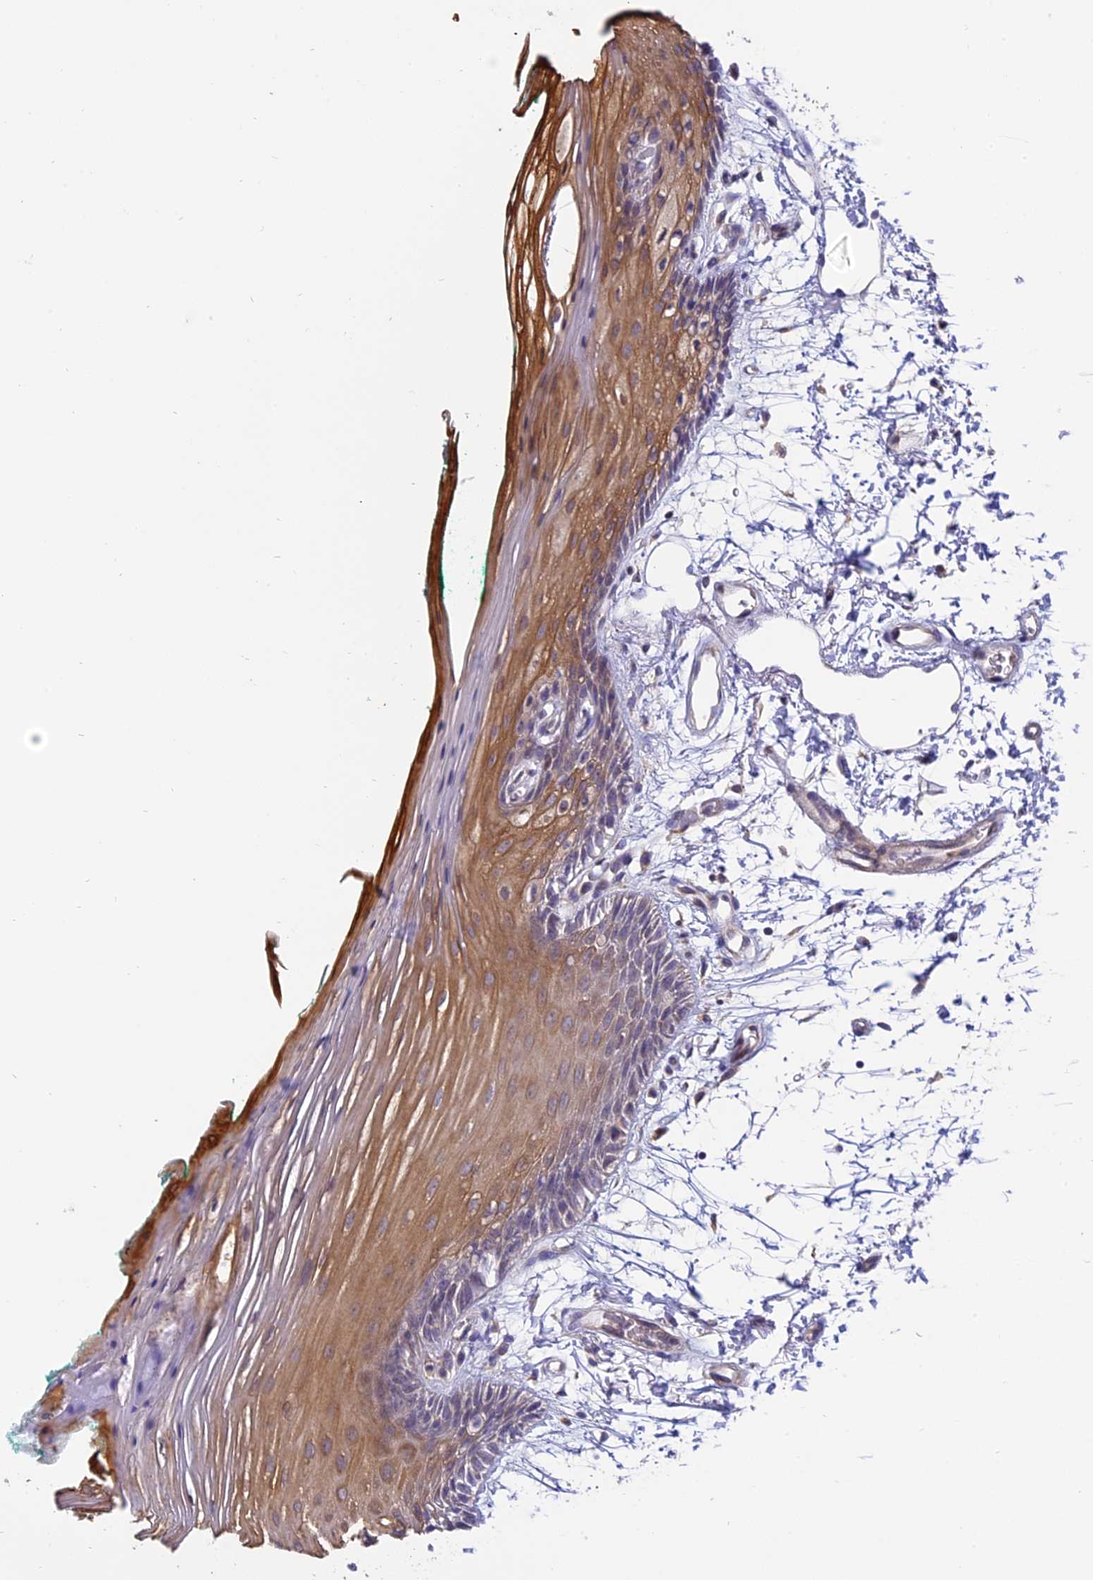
{"staining": {"intensity": "moderate", "quantity": "25%-75%", "location": "cytoplasmic/membranous"}, "tissue": "oral mucosa", "cell_type": "Squamous epithelial cells", "image_type": "normal", "snomed": [{"axis": "morphology", "description": "Normal tissue, NOS"}, {"axis": "topography", "description": "Skeletal muscle"}, {"axis": "topography", "description": "Oral tissue"}, {"axis": "topography", "description": "Peripheral nerve tissue"}], "caption": "A high-resolution micrograph shows immunohistochemistry (IHC) staining of normal oral mucosa, which exhibits moderate cytoplasmic/membranous expression in approximately 25%-75% of squamous epithelial cells.", "gene": "MEMO1", "patient": {"sex": "female", "age": 84}}